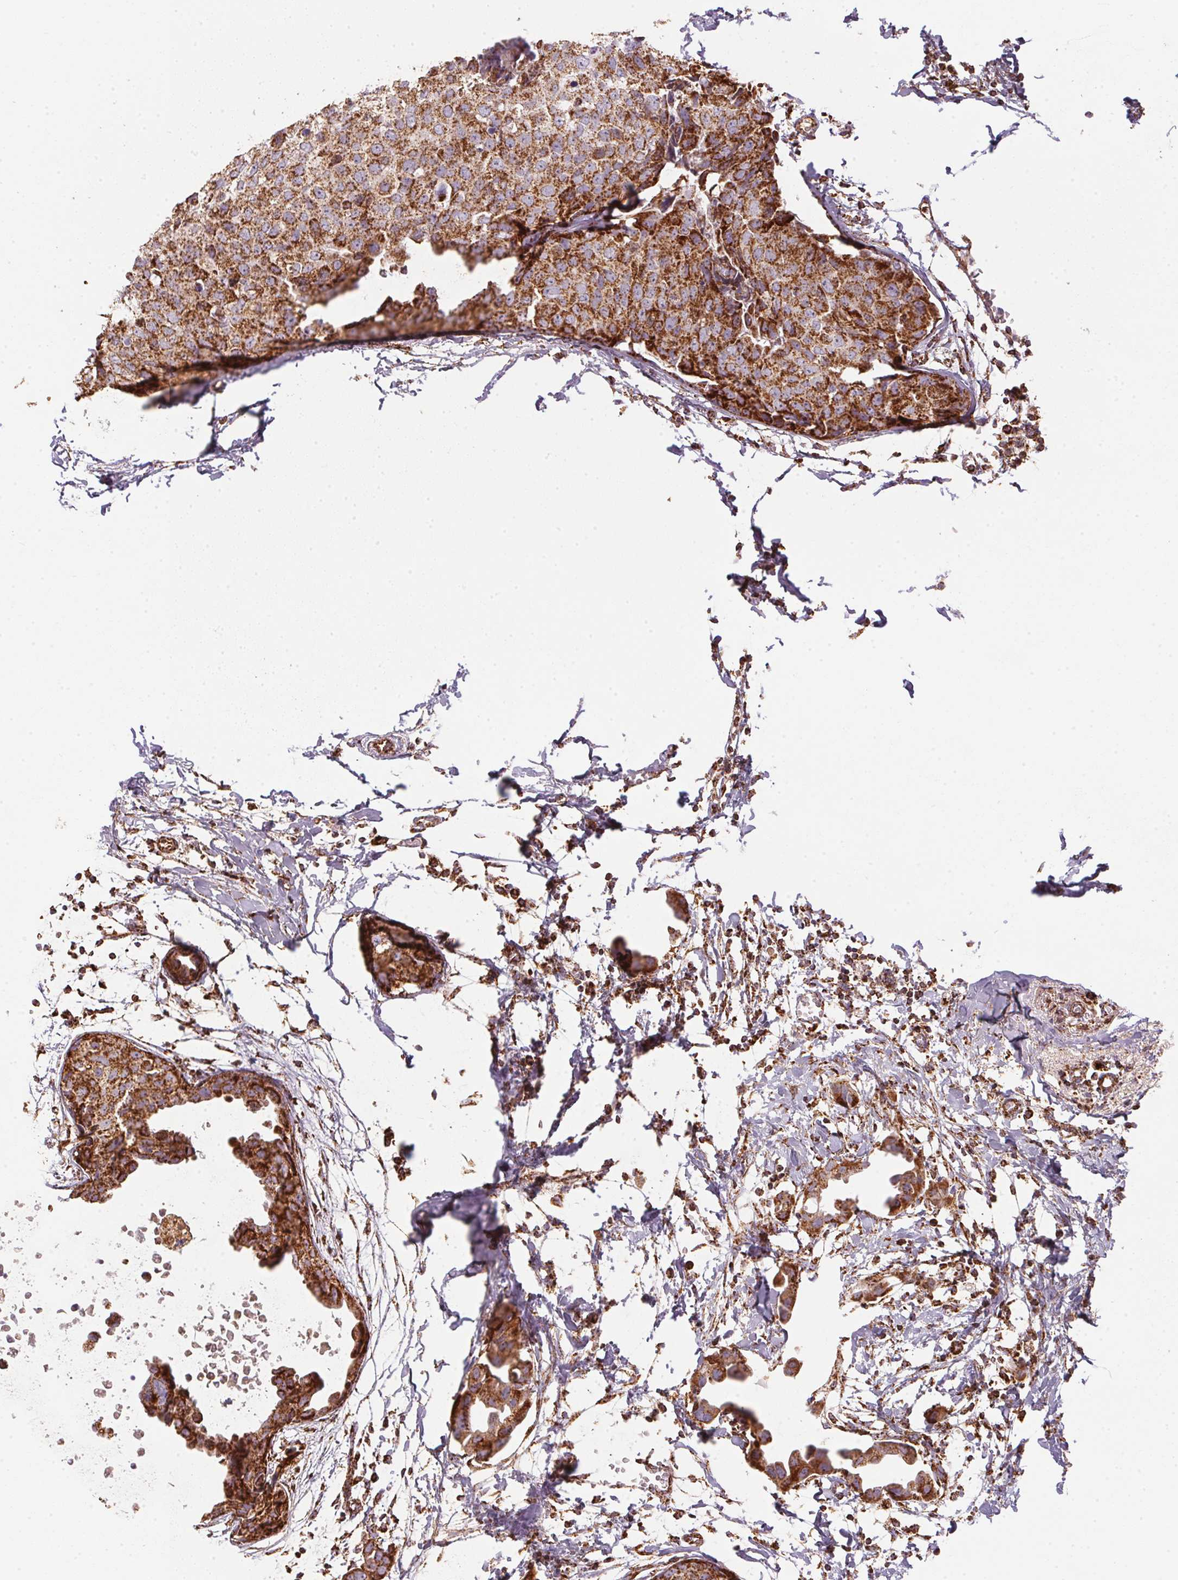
{"staining": {"intensity": "strong", "quantity": ">75%", "location": "cytoplasmic/membranous"}, "tissue": "breast cancer", "cell_type": "Tumor cells", "image_type": "cancer", "snomed": [{"axis": "morphology", "description": "Duct carcinoma"}, {"axis": "topography", "description": "Breast"}], "caption": "Protein staining displays strong cytoplasmic/membranous expression in about >75% of tumor cells in breast cancer. (DAB IHC, brown staining for protein, blue staining for nuclei).", "gene": "NDUFS2", "patient": {"sex": "female", "age": 38}}